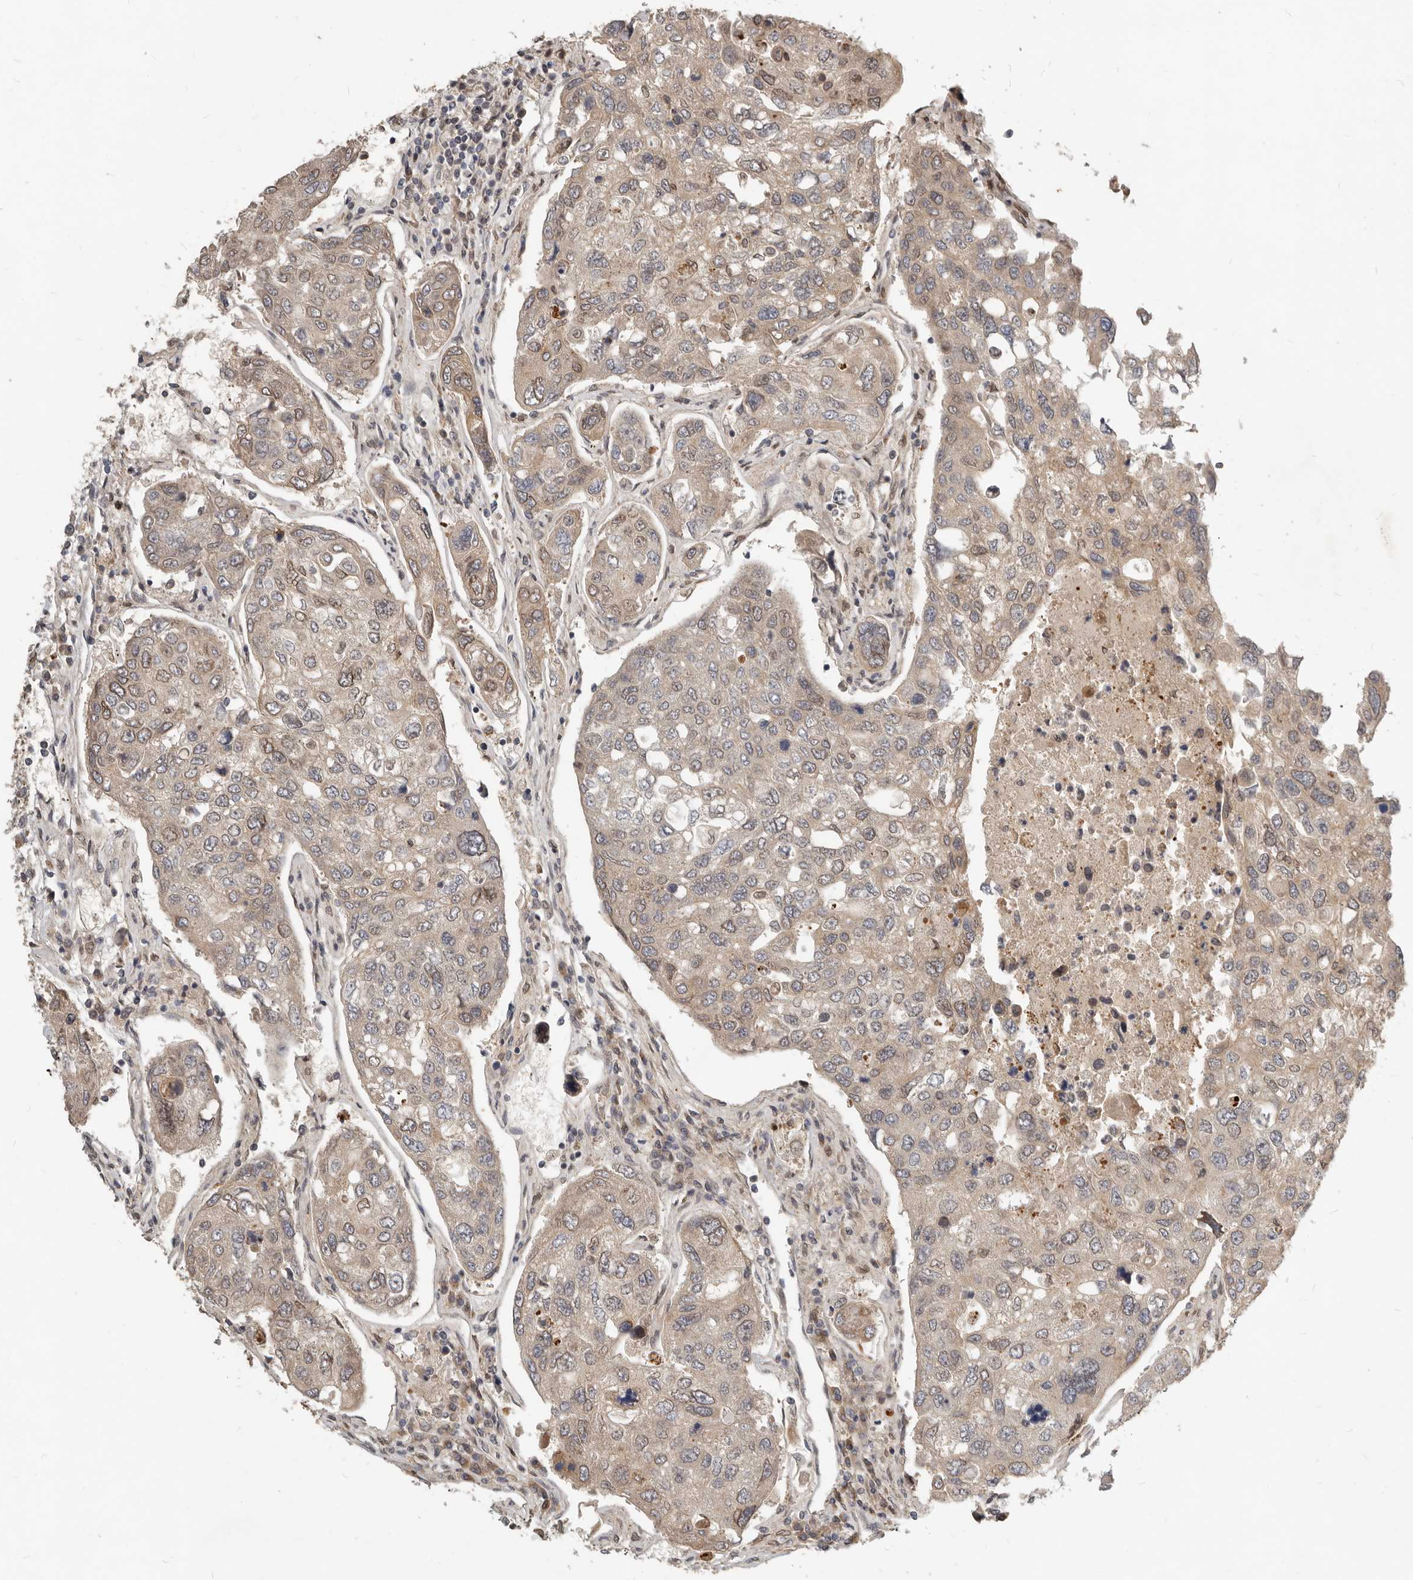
{"staining": {"intensity": "weak", "quantity": ">75%", "location": "cytoplasmic/membranous"}, "tissue": "urothelial cancer", "cell_type": "Tumor cells", "image_type": "cancer", "snomed": [{"axis": "morphology", "description": "Urothelial carcinoma, High grade"}, {"axis": "topography", "description": "Lymph node"}, {"axis": "topography", "description": "Urinary bladder"}], "caption": "Immunohistochemical staining of urothelial cancer shows weak cytoplasmic/membranous protein positivity in approximately >75% of tumor cells. The staining is performed using DAB brown chromogen to label protein expression. The nuclei are counter-stained blue using hematoxylin.", "gene": "NPY4R", "patient": {"sex": "male", "age": 51}}